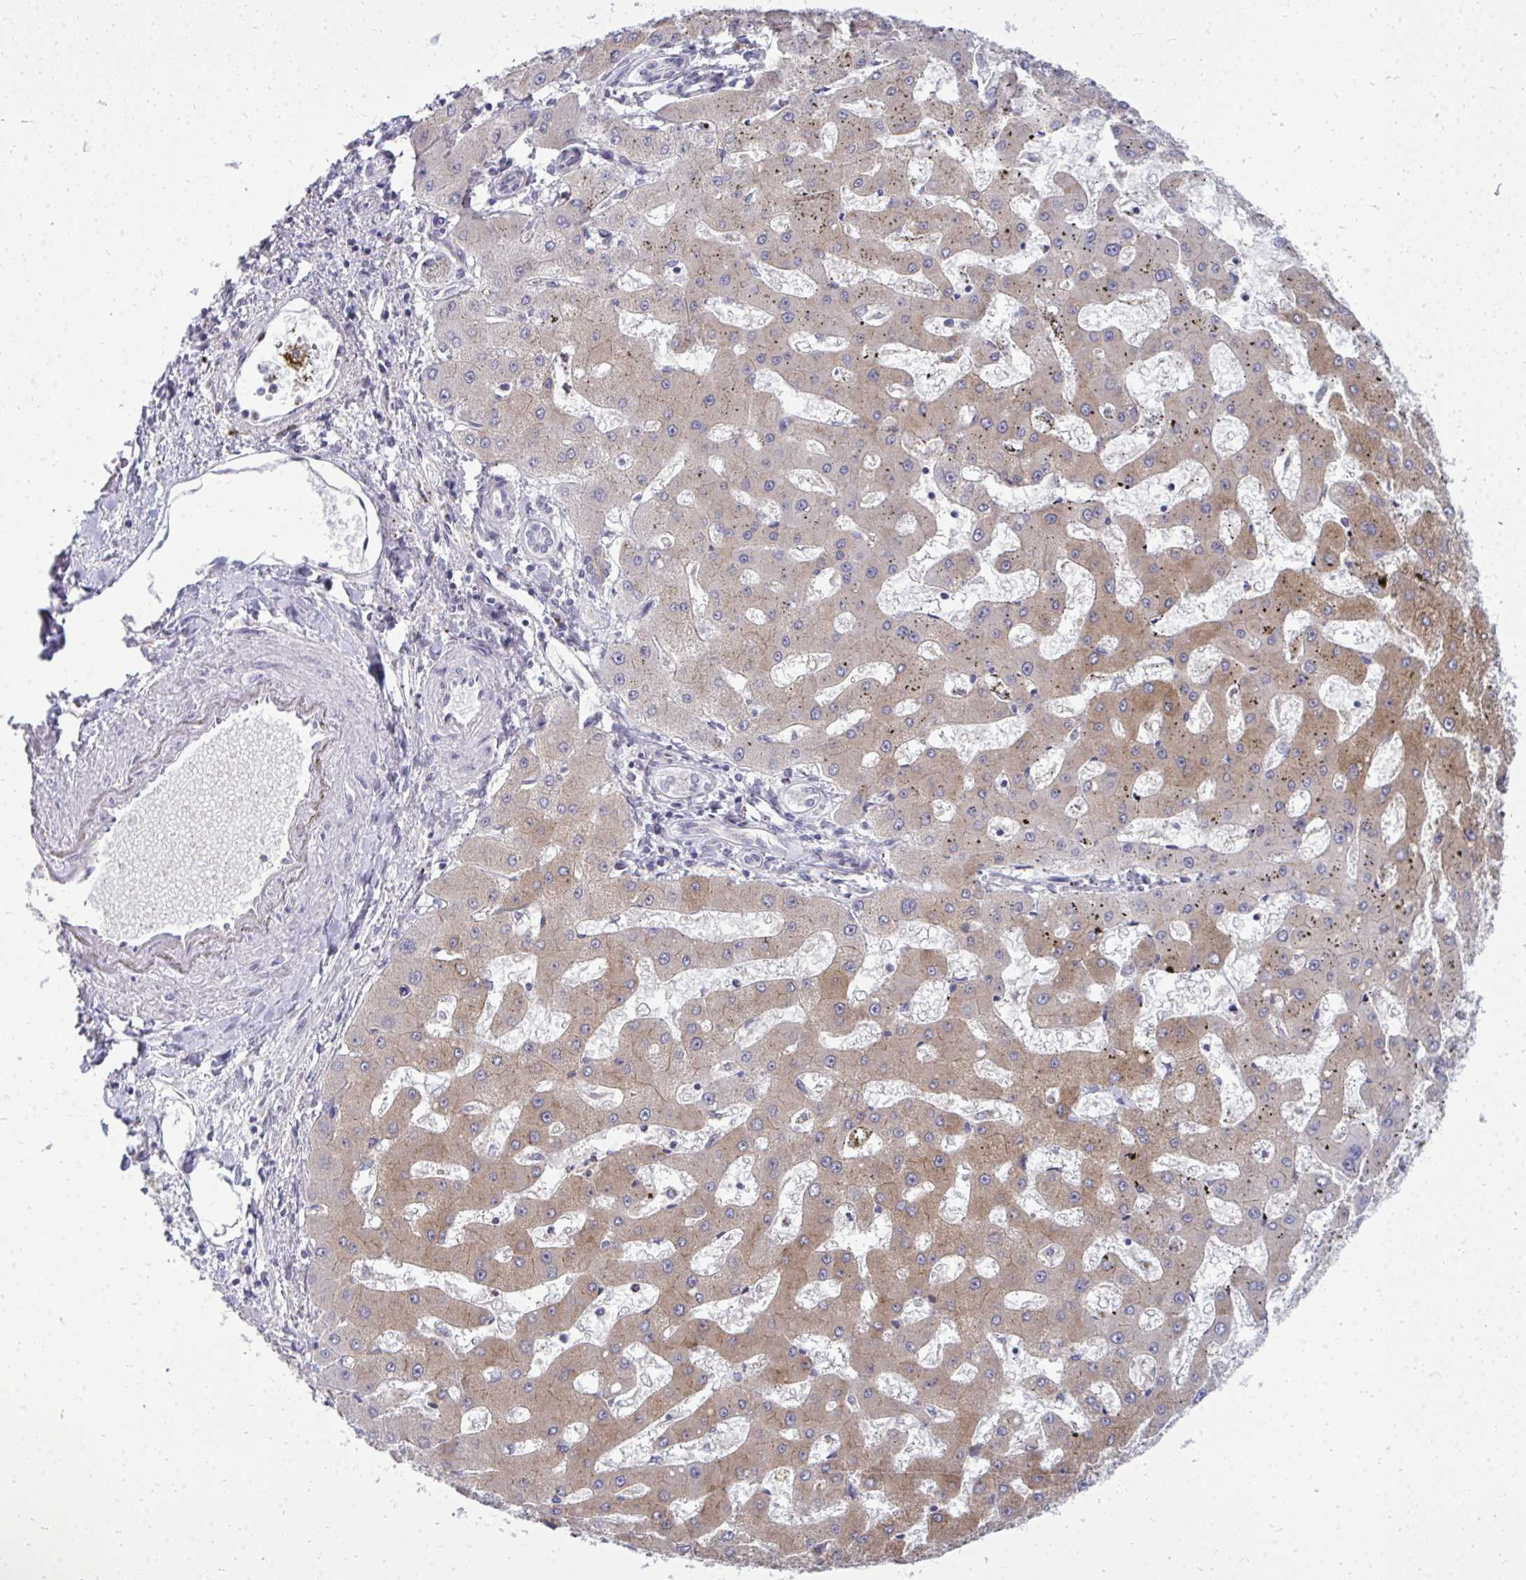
{"staining": {"intensity": "weak", "quantity": "25%-75%", "location": "cytoplasmic/membranous"}, "tissue": "liver cancer", "cell_type": "Tumor cells", "image_type": "cancer", "snomed": [{"axis": "morphology", "description": "Carcinoma, Hepatocellular, NOS"}, {"axis": "topography", "description": "Liver"}], "caption": "Hepatocellular carcinoma (liver) stained for a protein shows weak cytoplasmic/membranous positivity in tumor cells. (brown staining indicates protein expression, while blue staining denotes nuclei).", "gene": "ACSL5", "patient": {"sex": "male", "age": 67}}